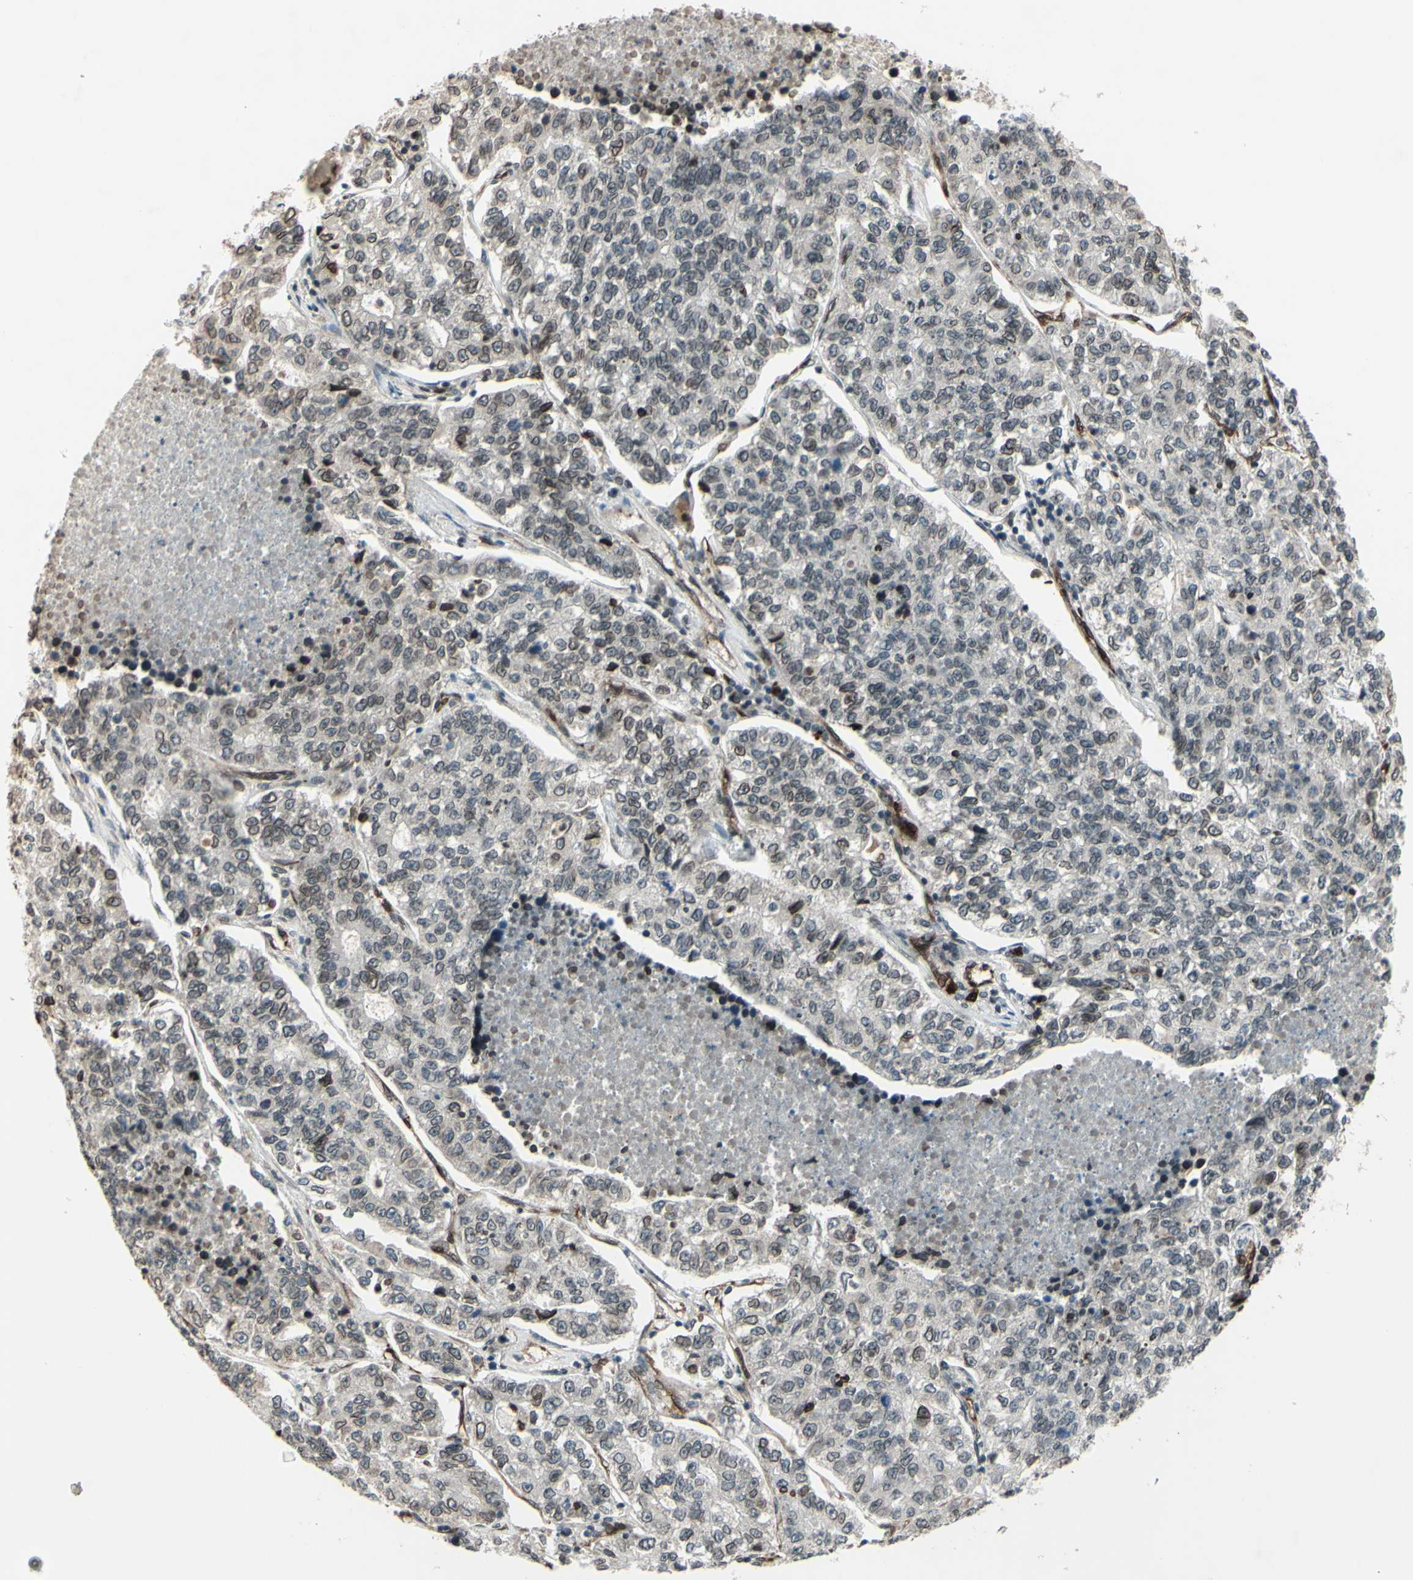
{"staining": {"intensity": "weak", "quantity": "<25%", "location": "cytoplasmic/membranous,nuclear"}, "tissue": "lung cancer", "cell_type": "Tumor cells", "image_type": "cancer", "snomed": [{"axis": "morphology", "description": "Adenocarcinoma, NOS"}, {"axis": "topography", "description": "Lung"}], "caption": "Immunohistochemical staining of adenocarcinoma (lung) reveals no significant staining in tumor cells. (Brightfield microscopy of DAB (3,3'-diaminobenzidine) IHC at high magnification).", "gene": "MLF2", "patient": {"sex": "male", "age": 49}}